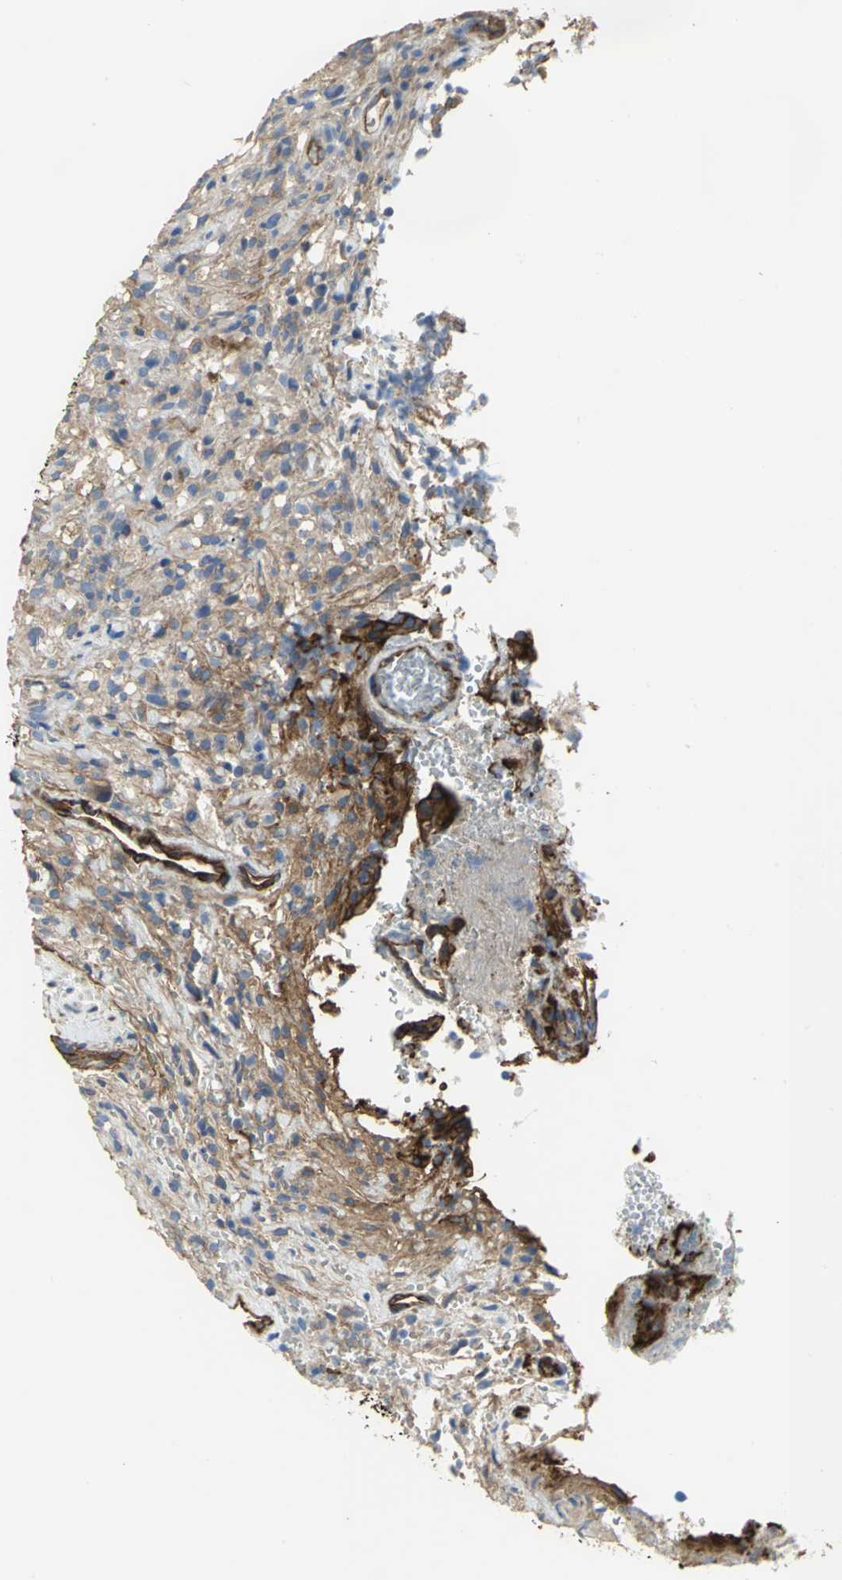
{"staining": {"intensity": "moderate", "quantity": "25%-75%", "location": "cytoplasmic/membranous"}, "tissue": "glioma", "cell_type": "Tumor cells", "image_type": "cancer", "snomed": [{"axis": "morphology", "description": "Normal tissue, NOS"}, {"axis": "morphology", "description": "Glioma, malignant, High grade"}, {"axis": "topography", "description": "Cerebral cortex"}], "caption": "A high-resolution micrograph shows immunohistochemistry (IHC) staining of malignant glioma (high-grade), which shows moderate cytoplasmic/membranous positivity in about 25%-75% of tumor cells.", "gene": "FLNB", "patient": {"sex": "male", "age": 75}}